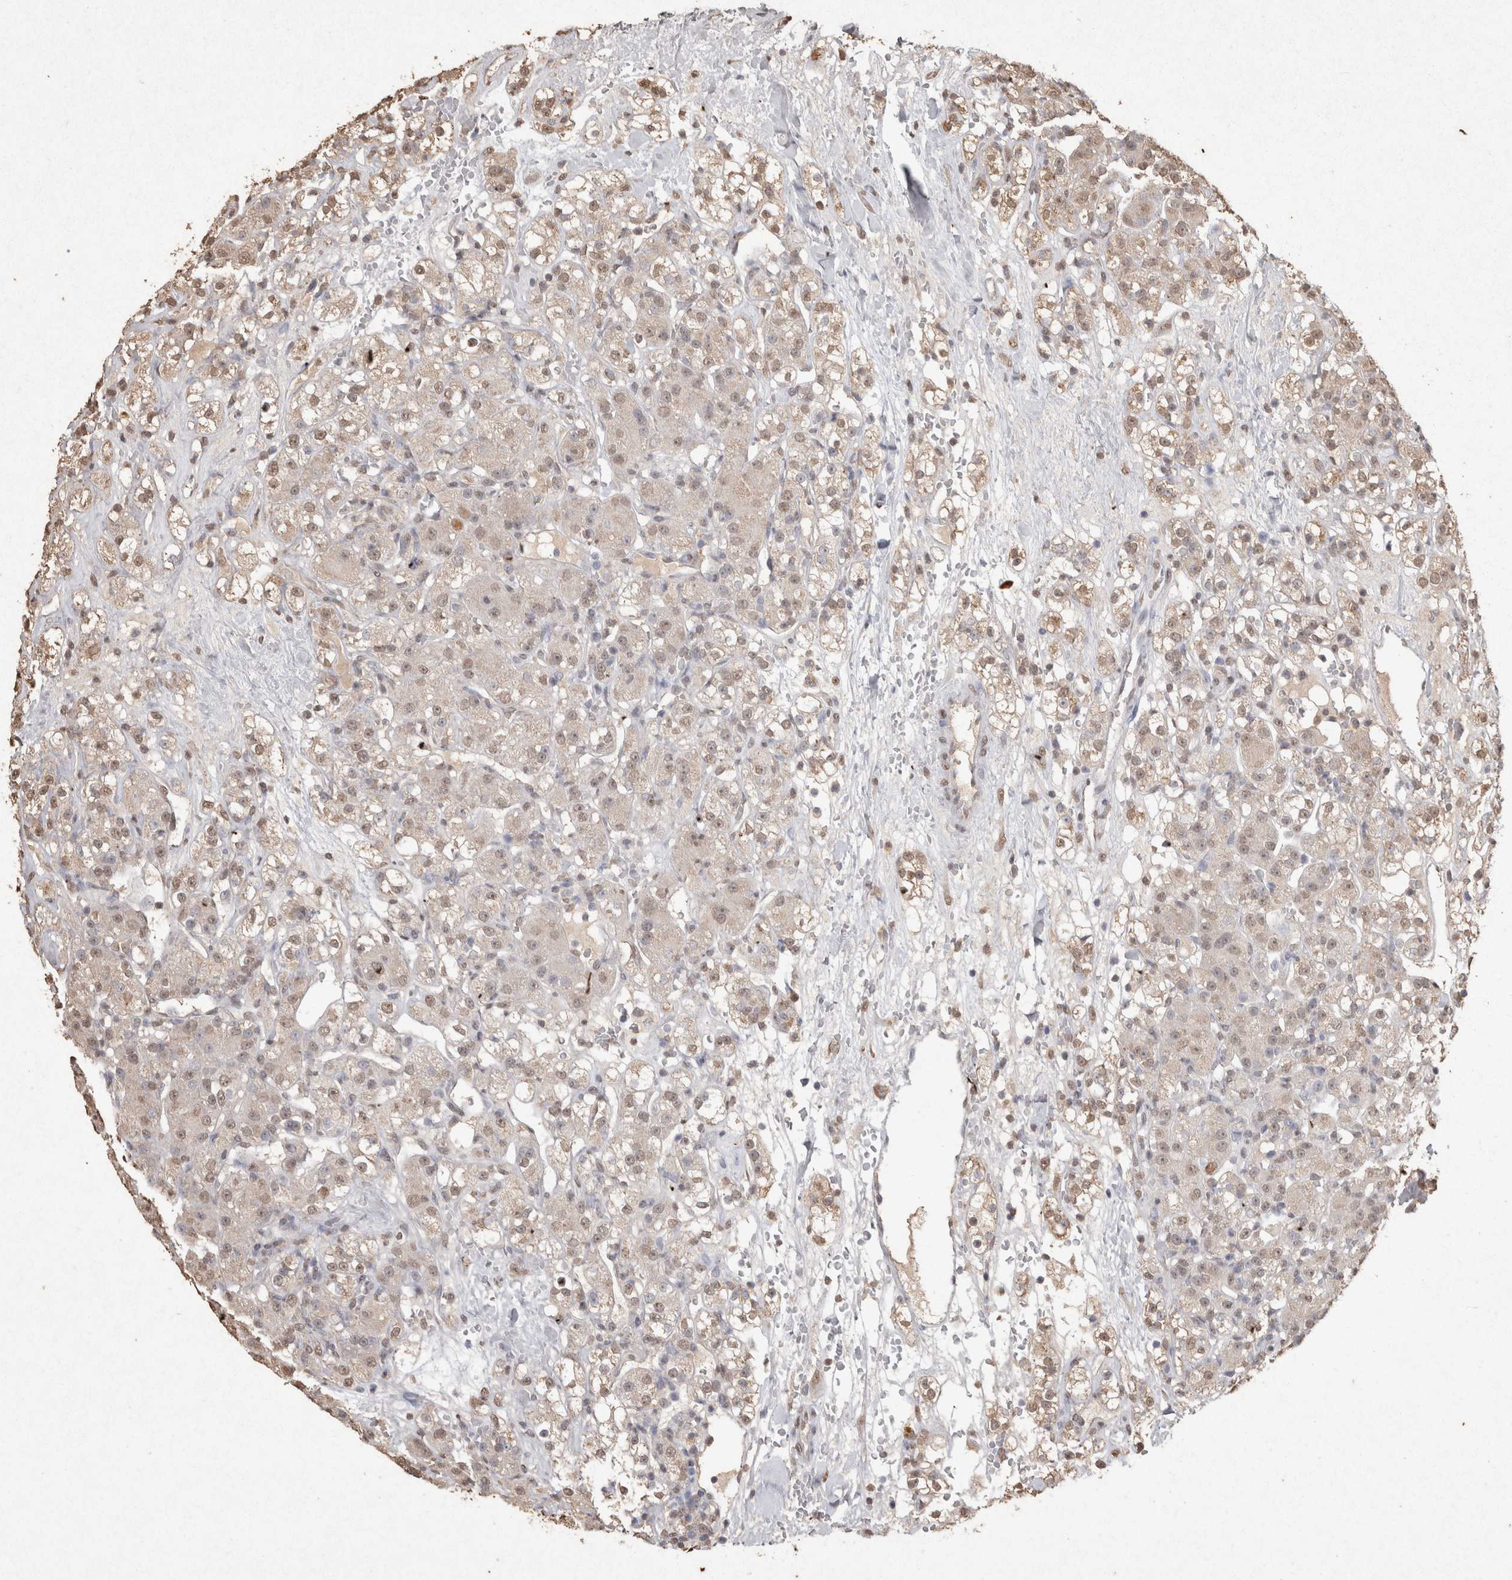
{"staining": {"intensity": "weak", "quantity": "25%-75%", "location": "nuclear"}, "tissue": "renal cancer", "cell_type": "Tumor cells", "image_type": "cancer", "snomed": [{"axis": "morphology", "description": "Normal tissue, NOS"}, {"axis": "morphology", "description": "Adenocarcinoma, NOS"}, {"axis": "topography", "description": "Kidney"}], "caption": "Renal adenocarcinoma was stained to show a protein in brown. There is low levels of weak nuclear staining in approximately 25%-75% of tumor cells. Immunohistochemistry stains the protein in brown and the nuclei are stained blue.", "gene": "MLX", "patient": {"sex": "male", "age": 61}}